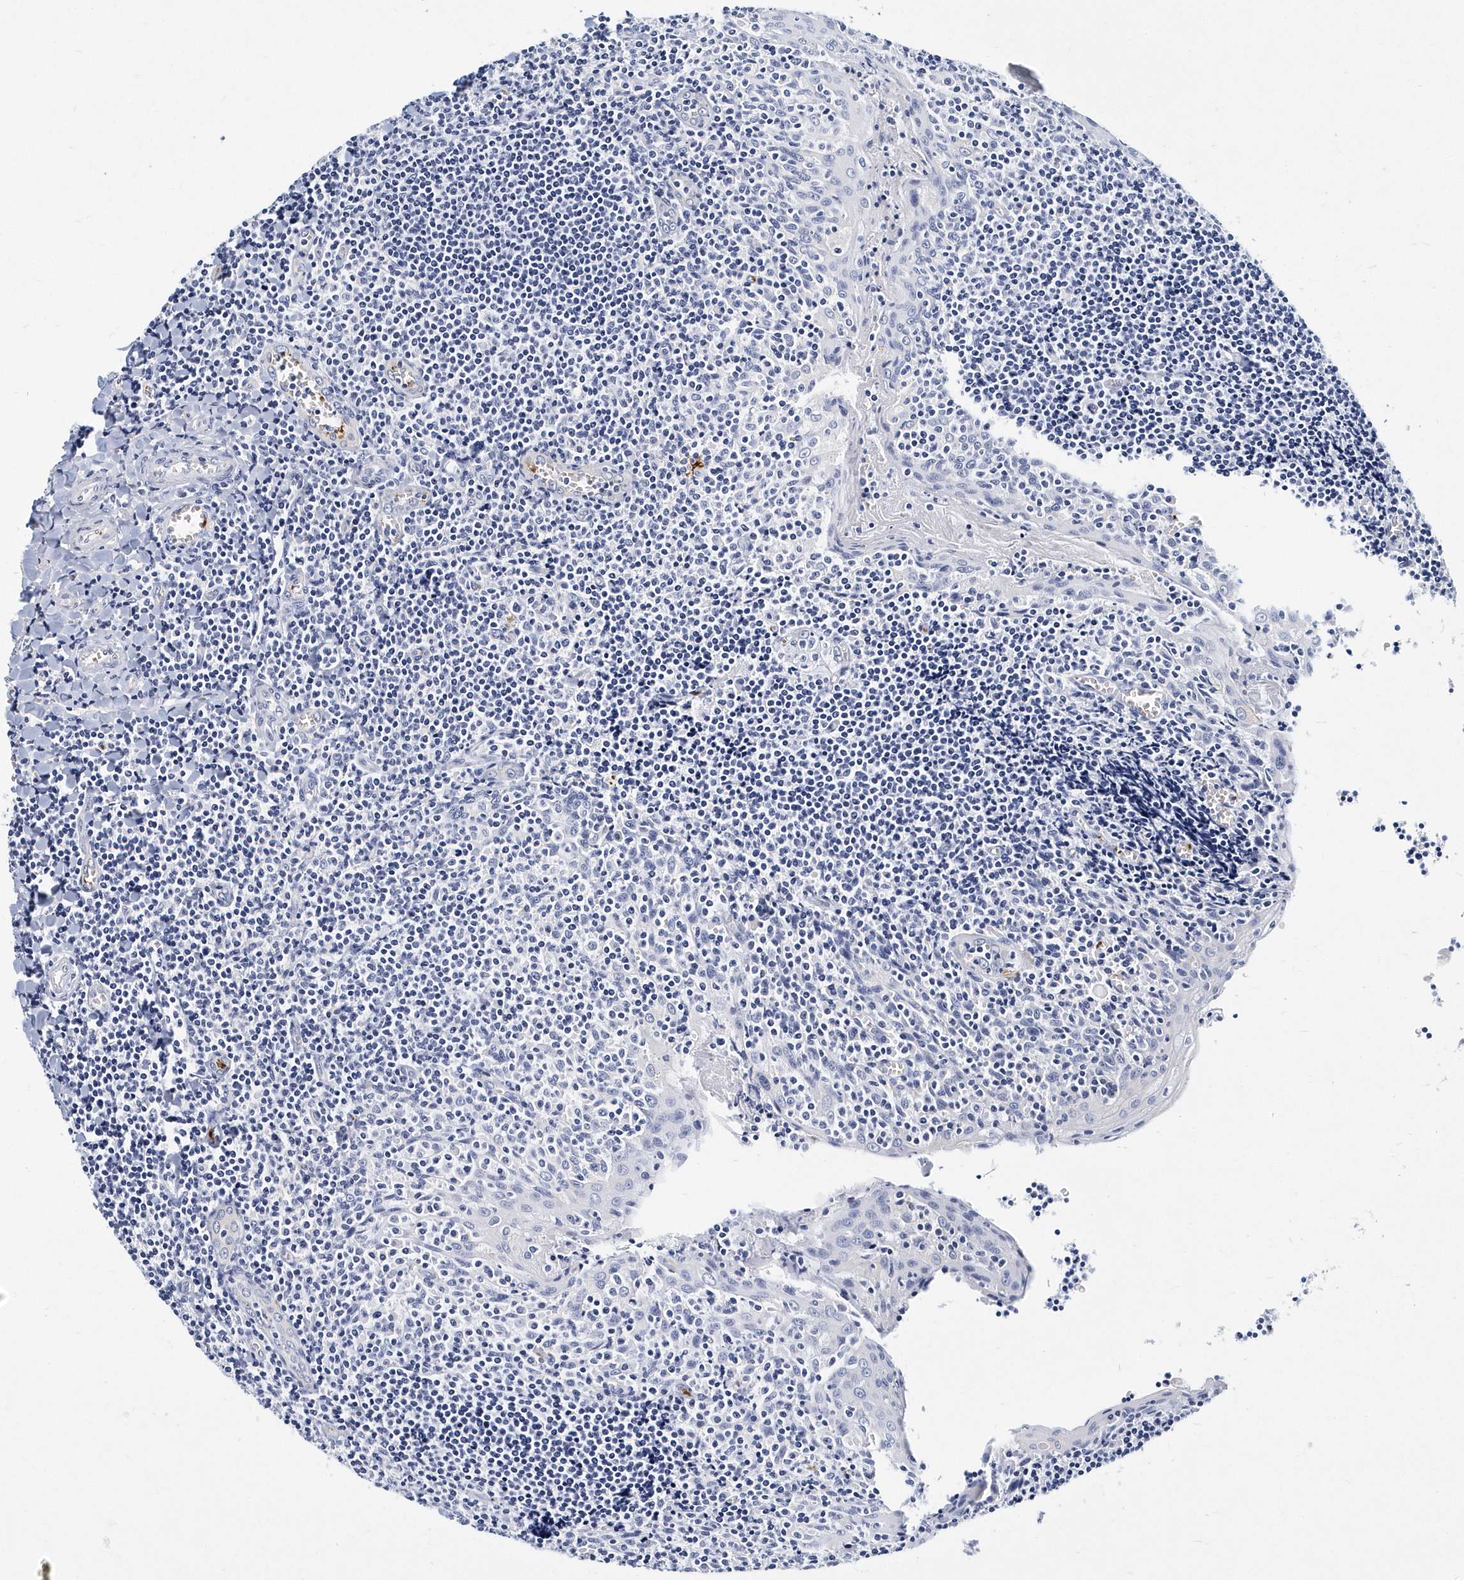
{"staining": {"intensity": "negative", "quantity": "none", "location": "none"}, "tissue": "tonsil", "cell_type": "Germinal center cells", "image_type": "normal", "snomed": [{"axis": "morphology", "description": "Normal tissue, NOS"}, {"axis": "topography", "description": "Tonsil"}], "caption": "High power microscopy micrograph of an IHC image of normal tonsil, revealing no significant positivity in germinal center cells.", "gene": "ITGA2B", "patient": {"sex": "male", "age": 27}}